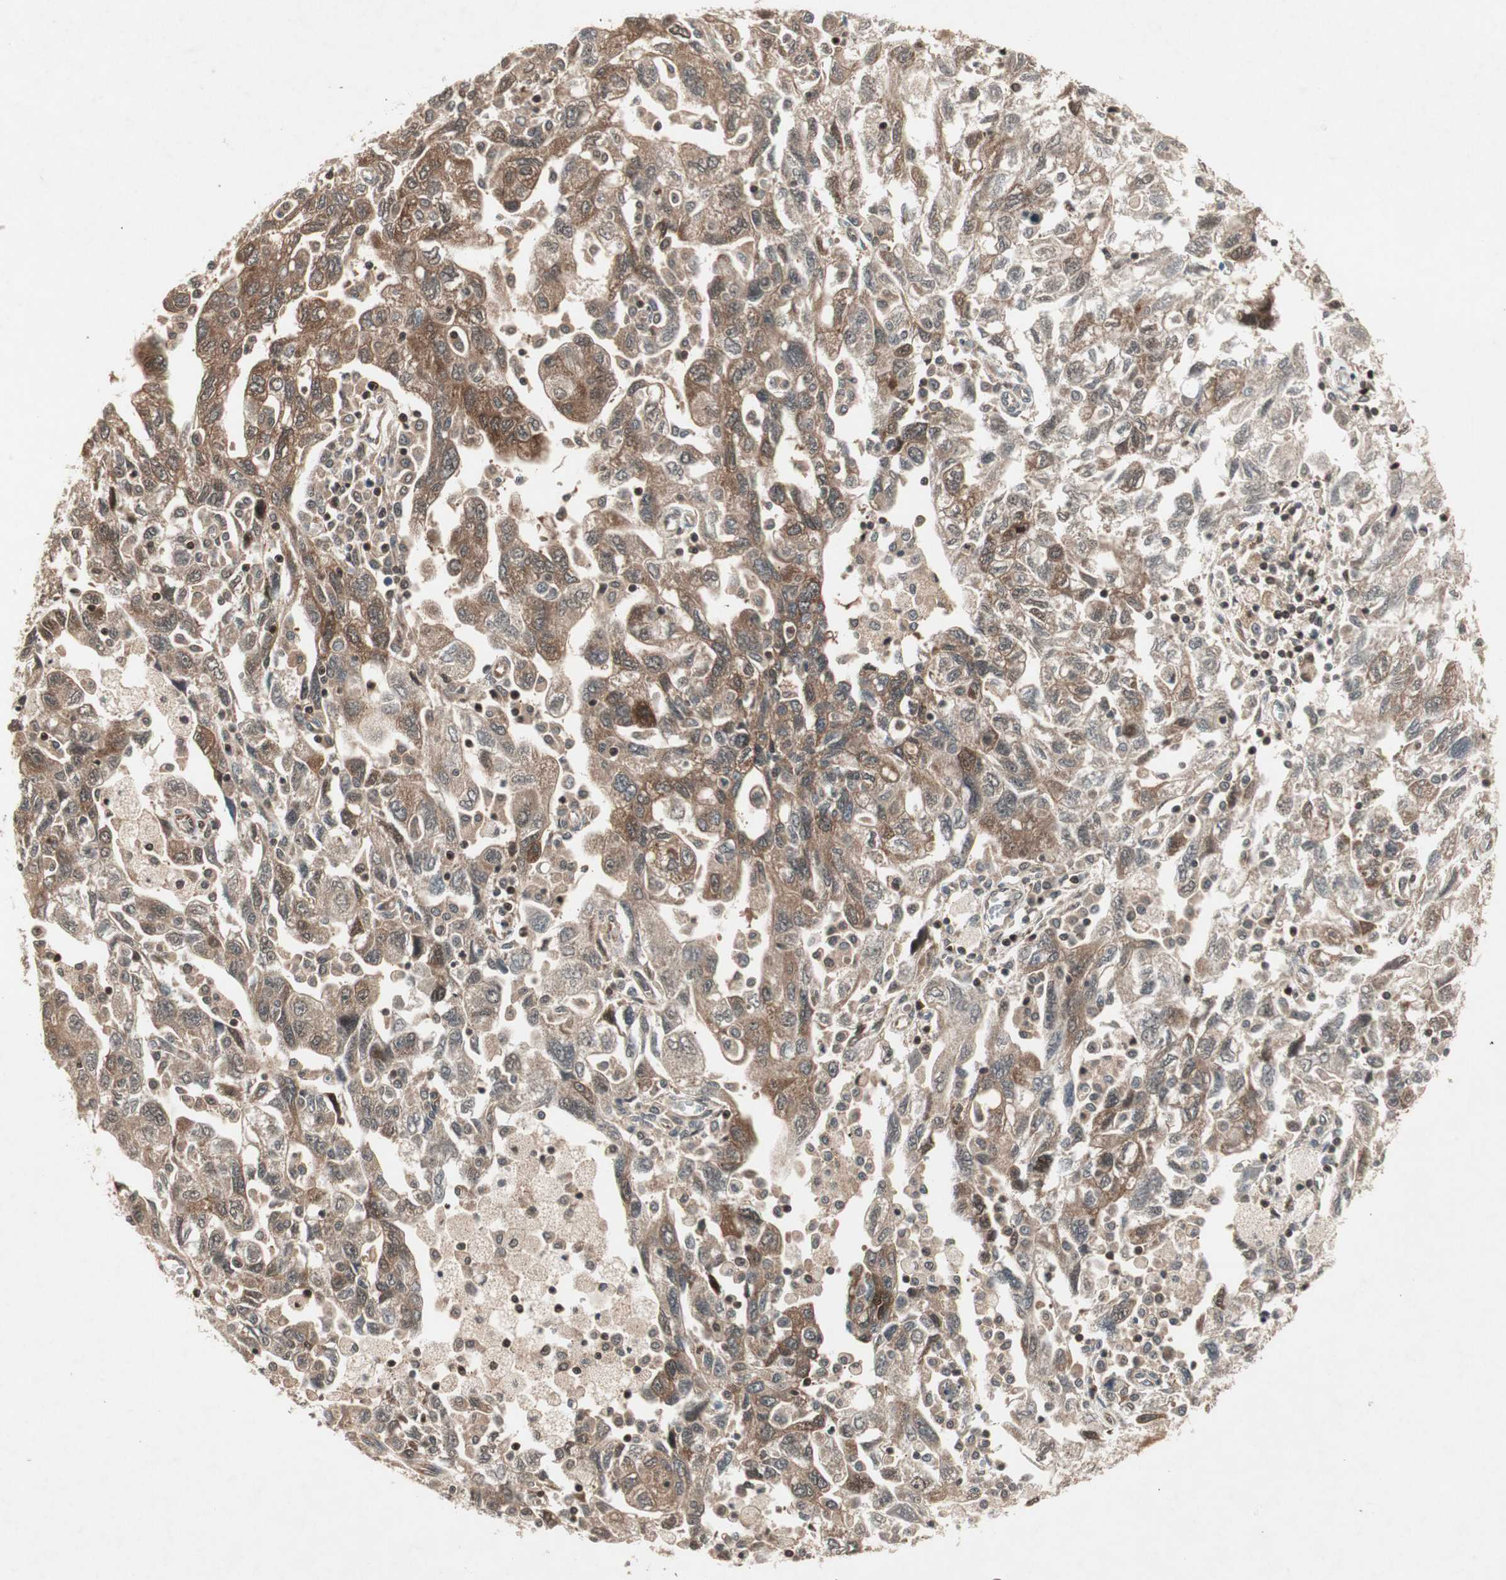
{"staining": {"intensity": "moderate", "quantity": "25%-75%", "location": "cytoplasmic/membranous"}, "tissue": "ovarian cancer", "cell_type": "Tumor cells", "image_type": "cancer", "snomed": [{"axis": "morphology", "description": "Carcinoma, NOS"}, {"axis": "morphology", "description": "Cystadenocarcinoma, serous, NOS"}, {"axis": "topography", "description": "Ovary"}], "caption": "DAB (3,3'-diaminobenzidine) immunohistochemical staining of human ovarian serous cystadenocarcinoma exhibits moderate cytoplasmic/membranous protein positivity in about 25%-75% of tumor cells. (brown staining indicates protein expression, while blue staining denotes nuclei).", "gene": "IRS1", "patient": {"sex": "female", "age": 69}}